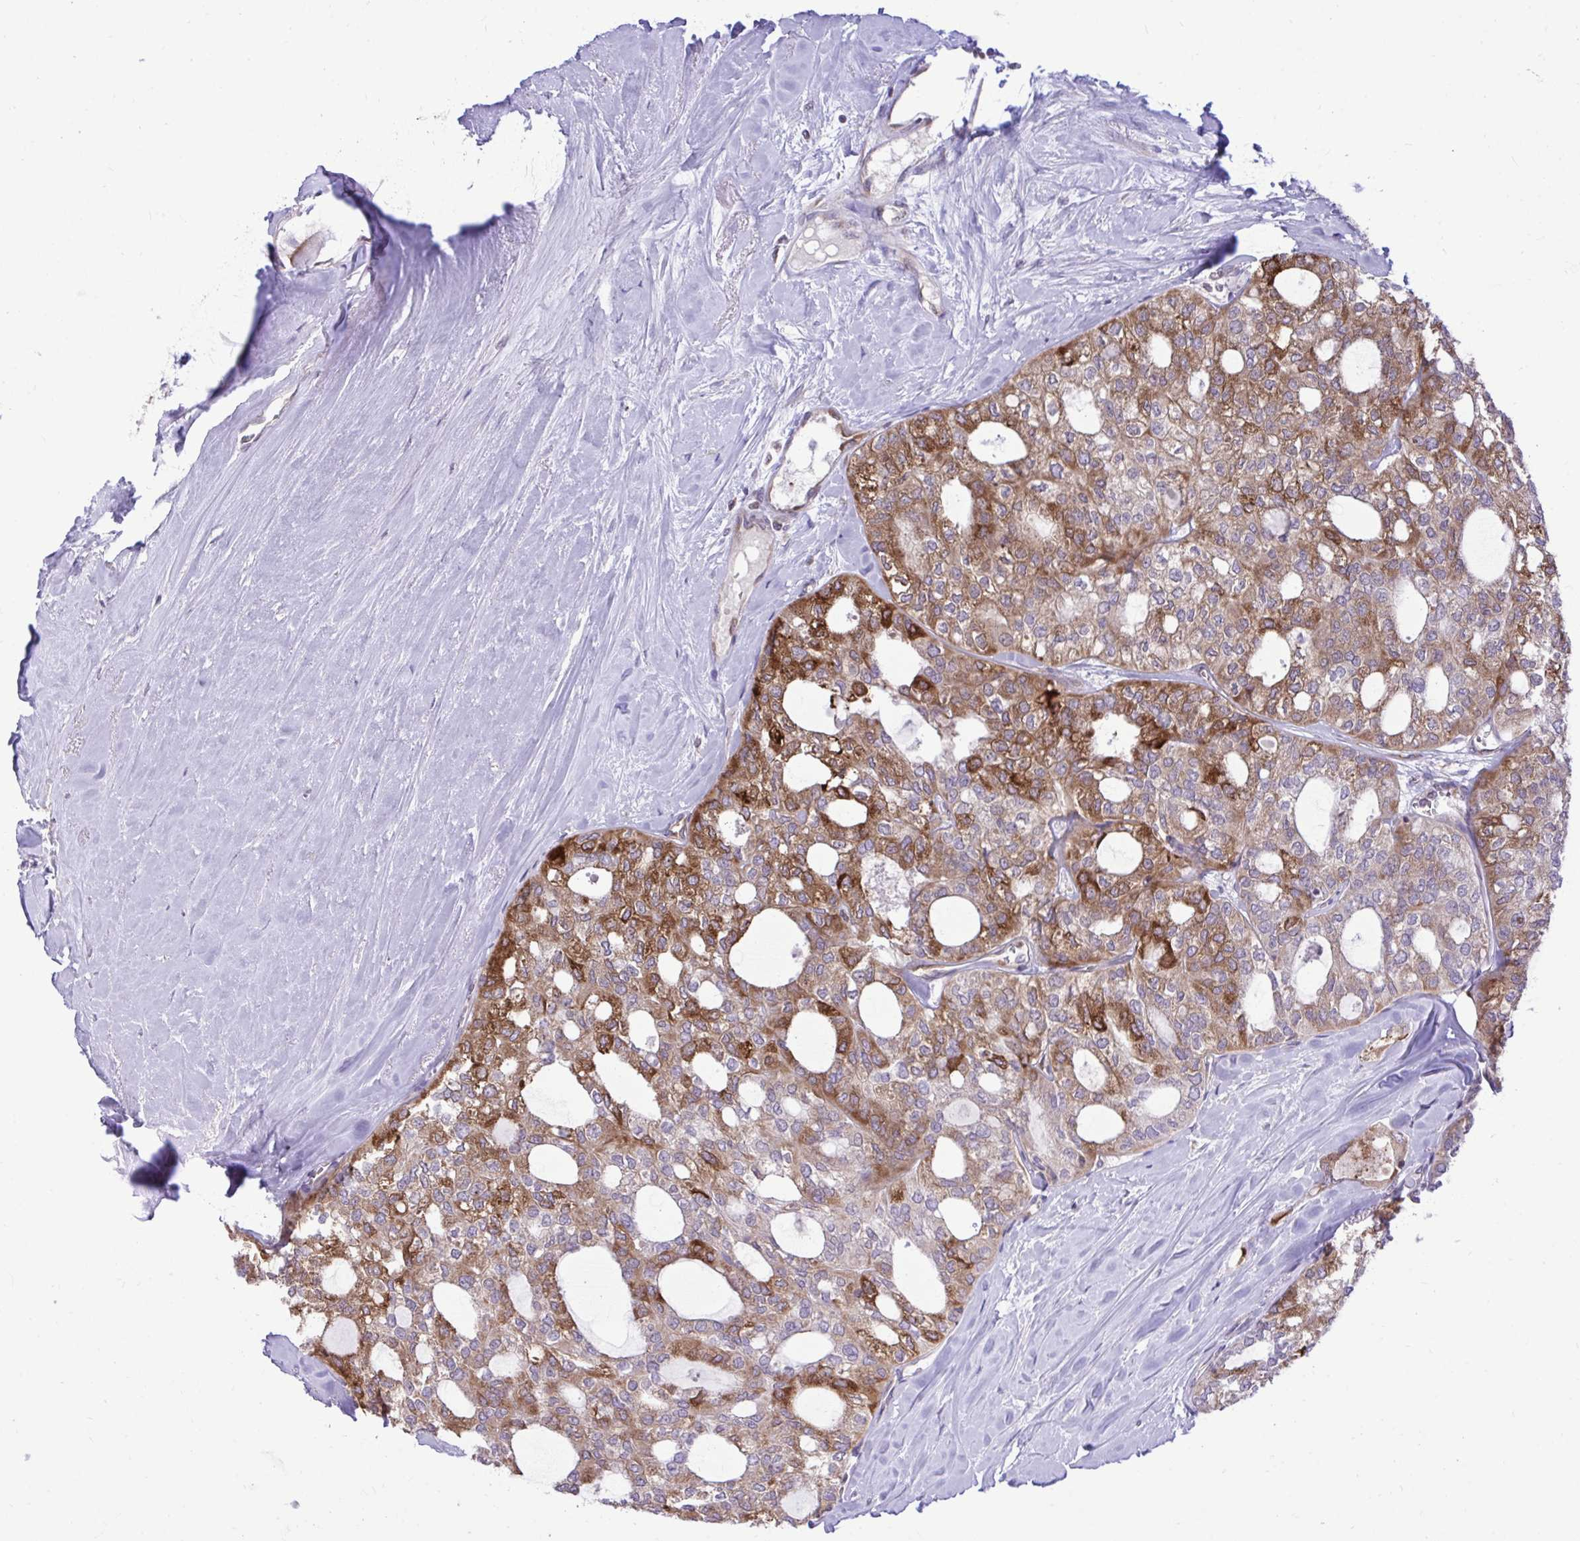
{"staining": {"intensity": "strong", "quantity": "25%-75%", "location": "cytoplasmic/membranous"}, "tissue": "thyroid cancer", "cell_type": "Tumor cells", "image_type": "cancer", "snomed": [{"axis": "morphology", "description": "Follicular adenoma carcinoma, NOS"}, {"axis": "topography", "description": "Thyroid gland"}], "caption": "Thyroid cancer (follicular adenoma carcinoma) tissue displays strong cytoplasmic/membranous staining in approximately 25%-75% of tumor cells", "gene": "METTL9", "patient": {"sex": "male", "age": 75}}